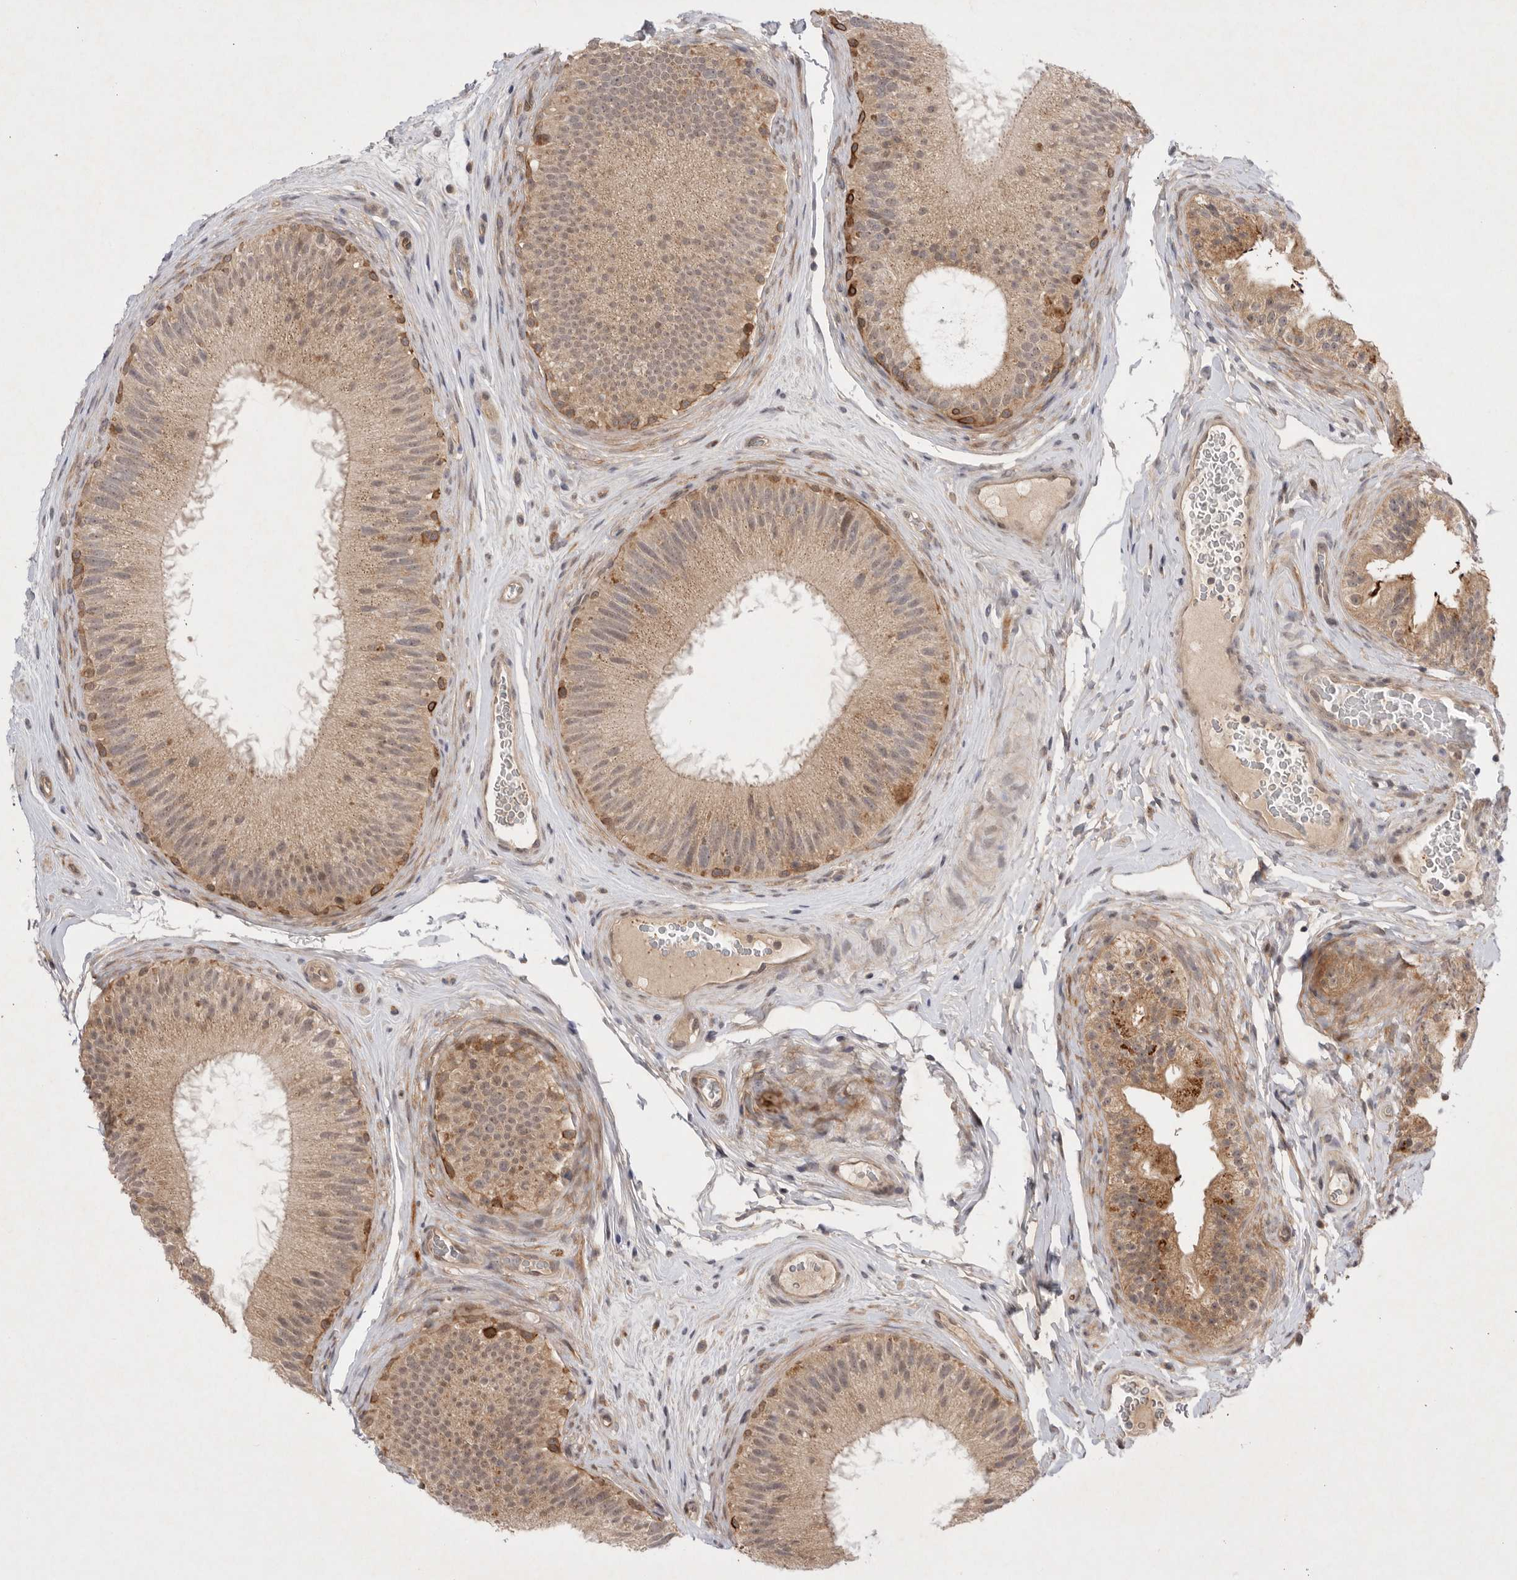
{"staining": {"intensity": "moderate", "quantity": "25%-75%", "location": "cytoplasmic/membranous"}, "tissue": "epididymis", "cell_type": "Glandular cells", "image_type": "normal", "snomed": [{"axis": "morphology", "description": "Normal tissue, NOS"}, {"axis": "topography", "description": "Epididymis"}], "caption": "Immunohistochemistry (IHC) photomicrograph of benign epididymis: epididymis stained using IHC demonstrates medium levels of moderate protein expression localized specifically in the cytoplasmic/membranous of glandular cells, appearing as a cytoplasmic/membranous brown color.", "gene": "PTPDC1", "patient": {"sex": "male", "age": 45}}